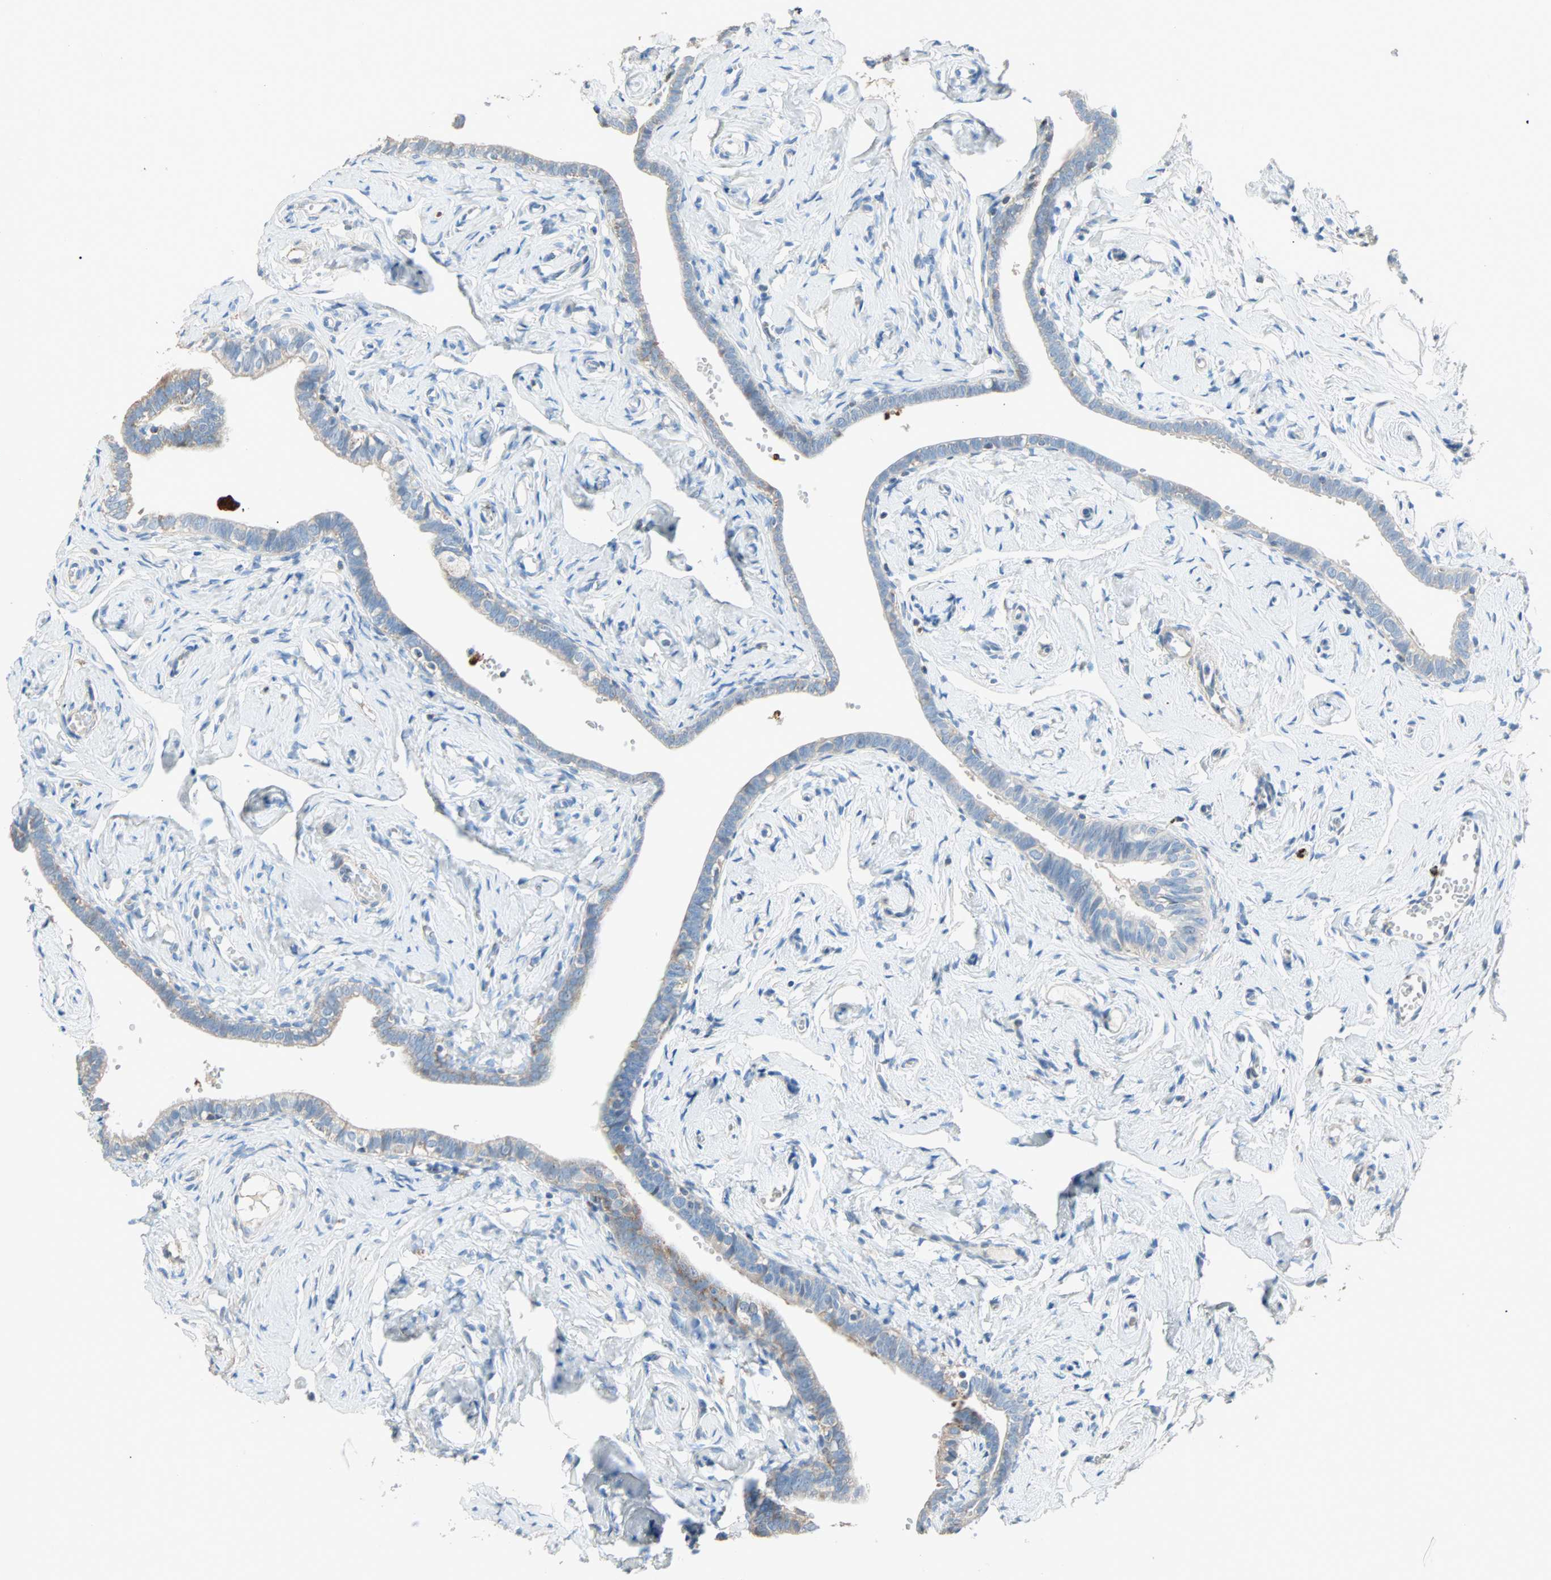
{"staining": {"intensity": "weak", "quantity": "<25%", "location": "cytoplasmic/membranous"}, "tissue": "fallopian tube", "cell_type": "Glandular cells", "image_type": "normal", "snomed": [{"axis": "morphology", "description": "Normal tissue, NOS"}, {"axis": "topography", "description": "Fallopian tube"}], "caption": "This is a histopathology image of immunohistochemistry staining of unremarkable fallopian tube, which shows no expression in glandular cells.", "gene": "ACVRL1", "patient": {"sex": "female", "age": 71}}